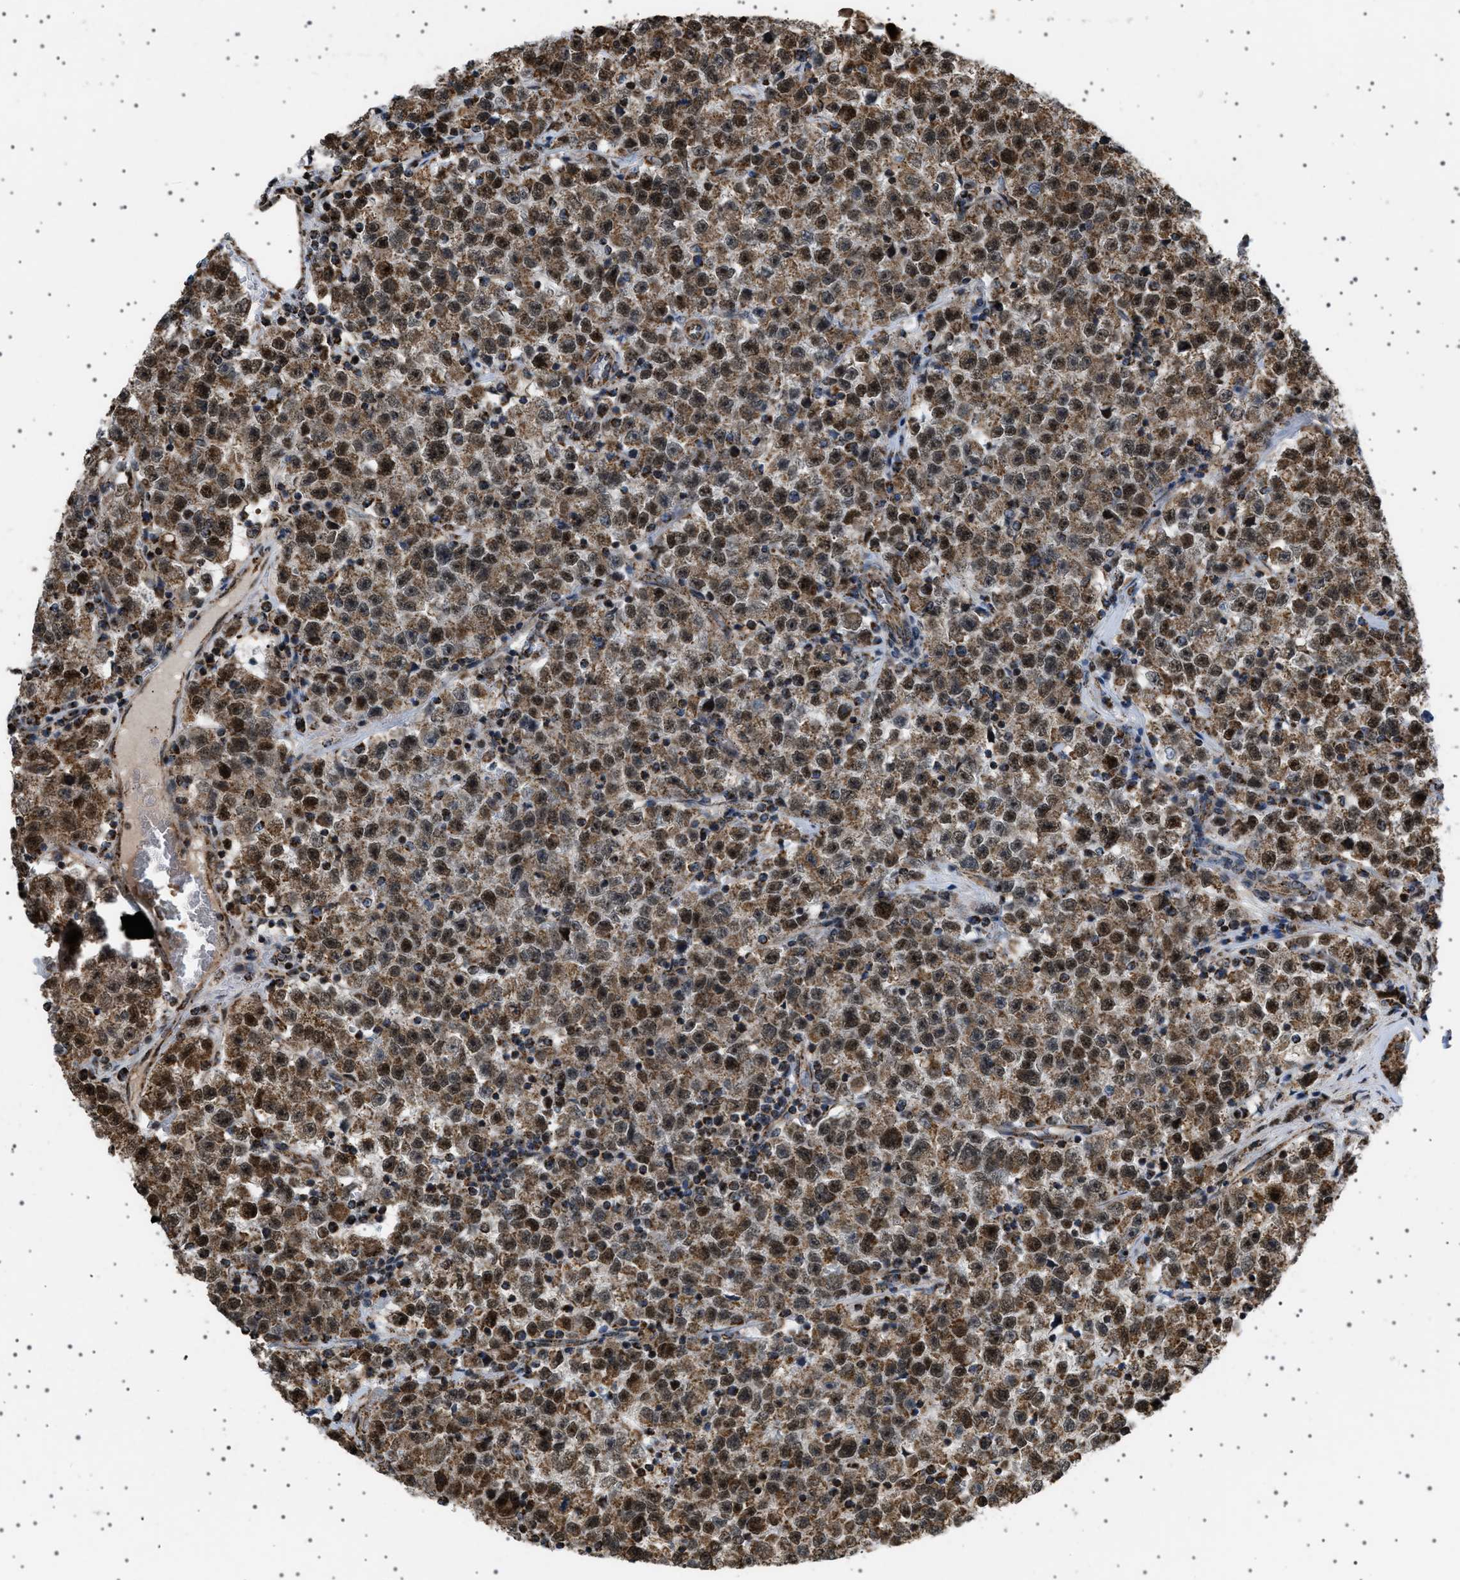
{"staining": {"intensity": "strong", "quantity": ">75%", "location": "cytoplasmic/membranous,nuclear"}, "tissue": "testis cancer", "cell_type": "Tumor cells", "image_type": "cancer", "snomed": [{"axis": "morphology", "description": "Seminoma, NOS"}, {"axis": "topography", "description": "Testis"}], "caption": "Human testis seminoma stained with a brown dye shows strong cytoplasmic/membranous and nuclear positive staining in about >75% of tumor cells.", "gene": "MELK", "patient": {"sex": "male", "age": 22}}